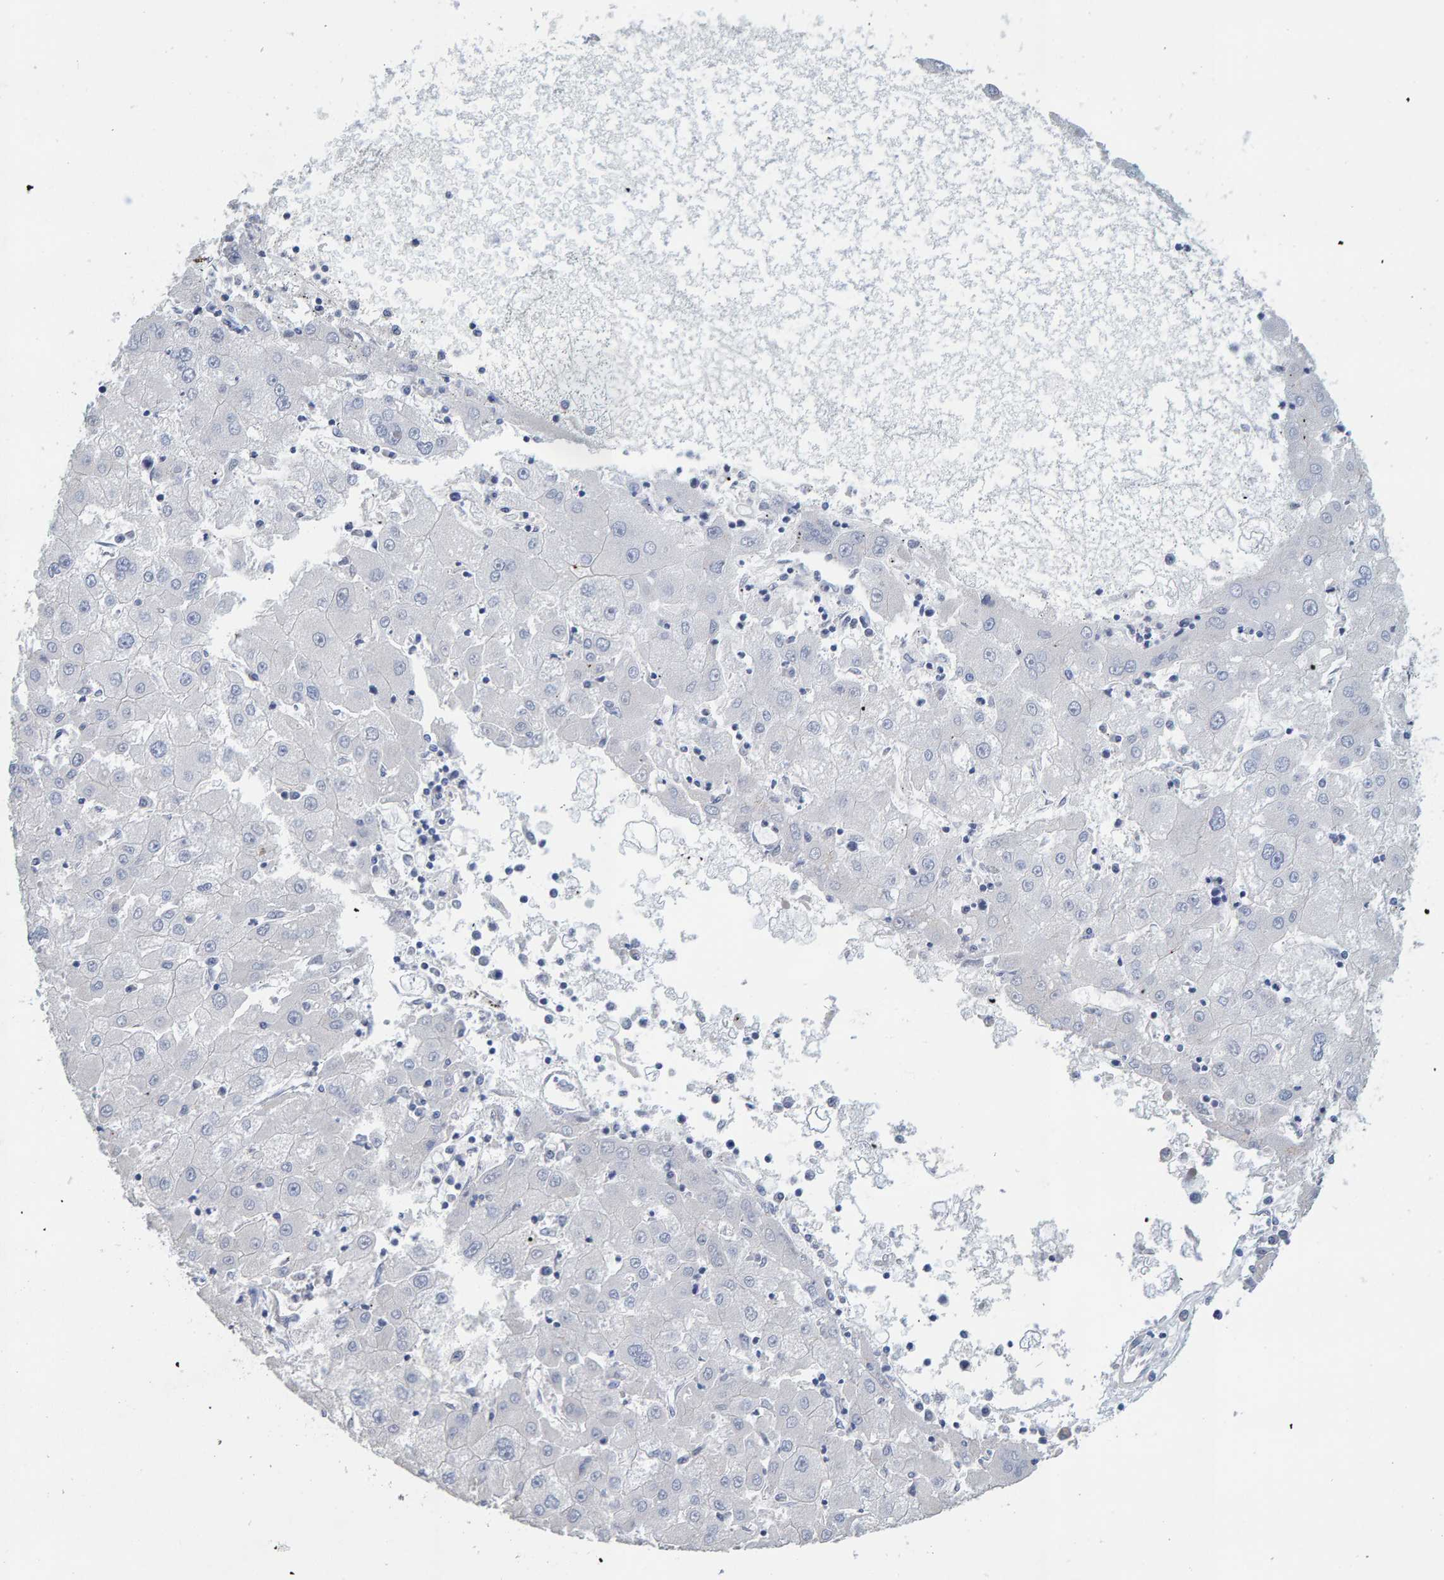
{"staining": {"intensity": "negative", "quantity": "none", "location": "none"}, "tissue": "liver cancer", "cell_type": "Tumor cells", "image_type": "cancer", "snomed": [{"axis": "morphology", "description": "Carcinoma, Hepatocellular, NOS"}, {"axis": "topography", "description": "Liver"}], "caption": "High power microscopy micrograph of an IHC micrograph of liver cancer, revealing no significant expression in tumor cells. (Brightfield microscopy of DAB (3,3'-diaminobenzidine) immunohistochemistry (IHC) at high magnification).", "gene": "RGP1", "patient": {"sex": "male", "age": 72}}